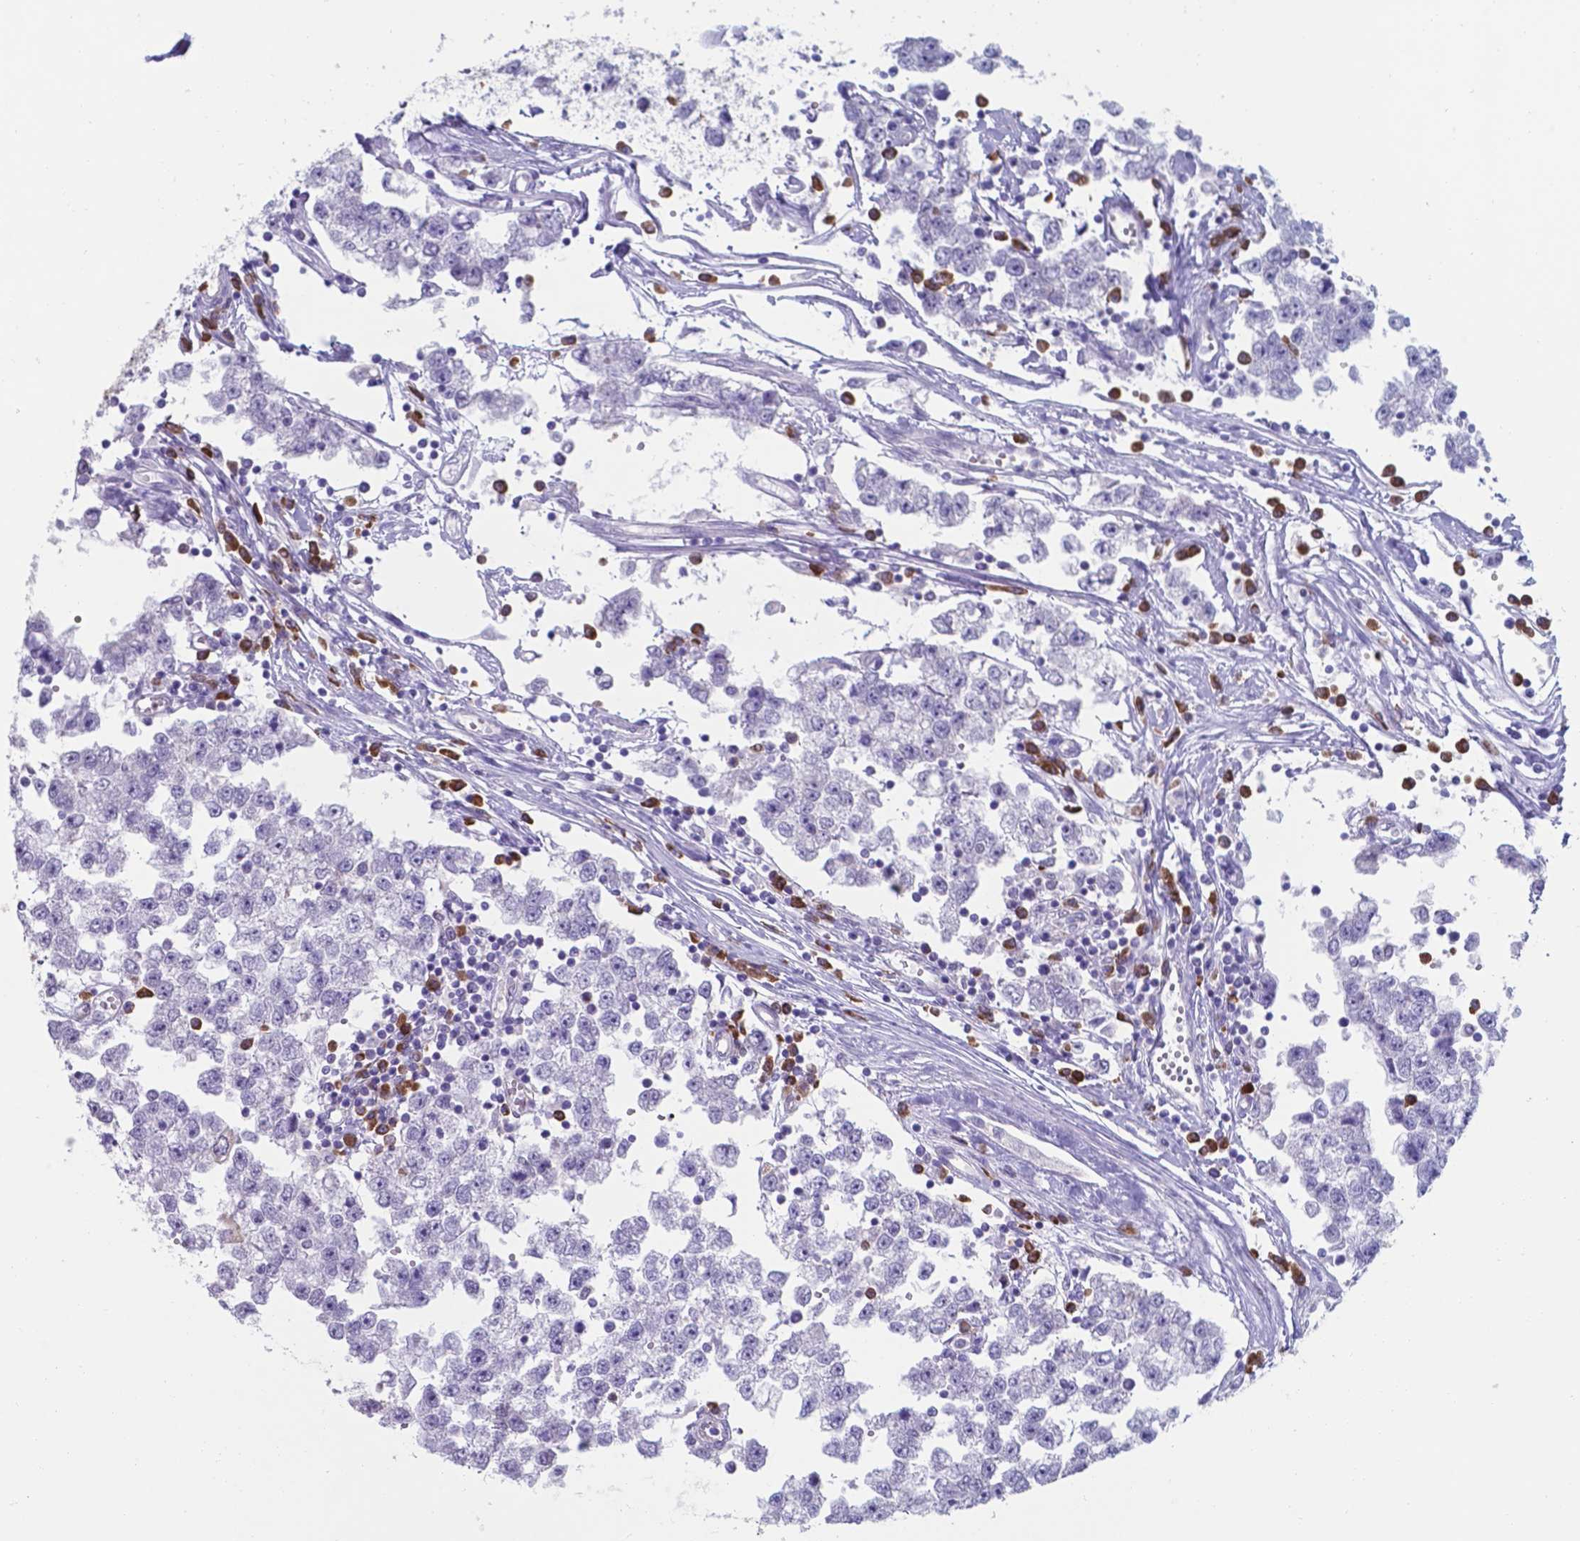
{"staining": {"intensity": "negative", "quantity": "none", "location": "none"}, "tissue": "testis cancer", "cell_type": "Tumor cells", "image_type": "cancer", "snomed": [{"axis": "morphology", "description": "Seminoma, NOS"}, {"axis": "topography", "description": "Testis"}], "caption": "The image displays no staining of tumor cells in testis cancer (seminoma). The staining is performed using DAB brown chromogen with nuclei counter-stained in using hematoxylin.", "gene": "UBE2J1", "patient": {"sex": "male", "age": 34}}